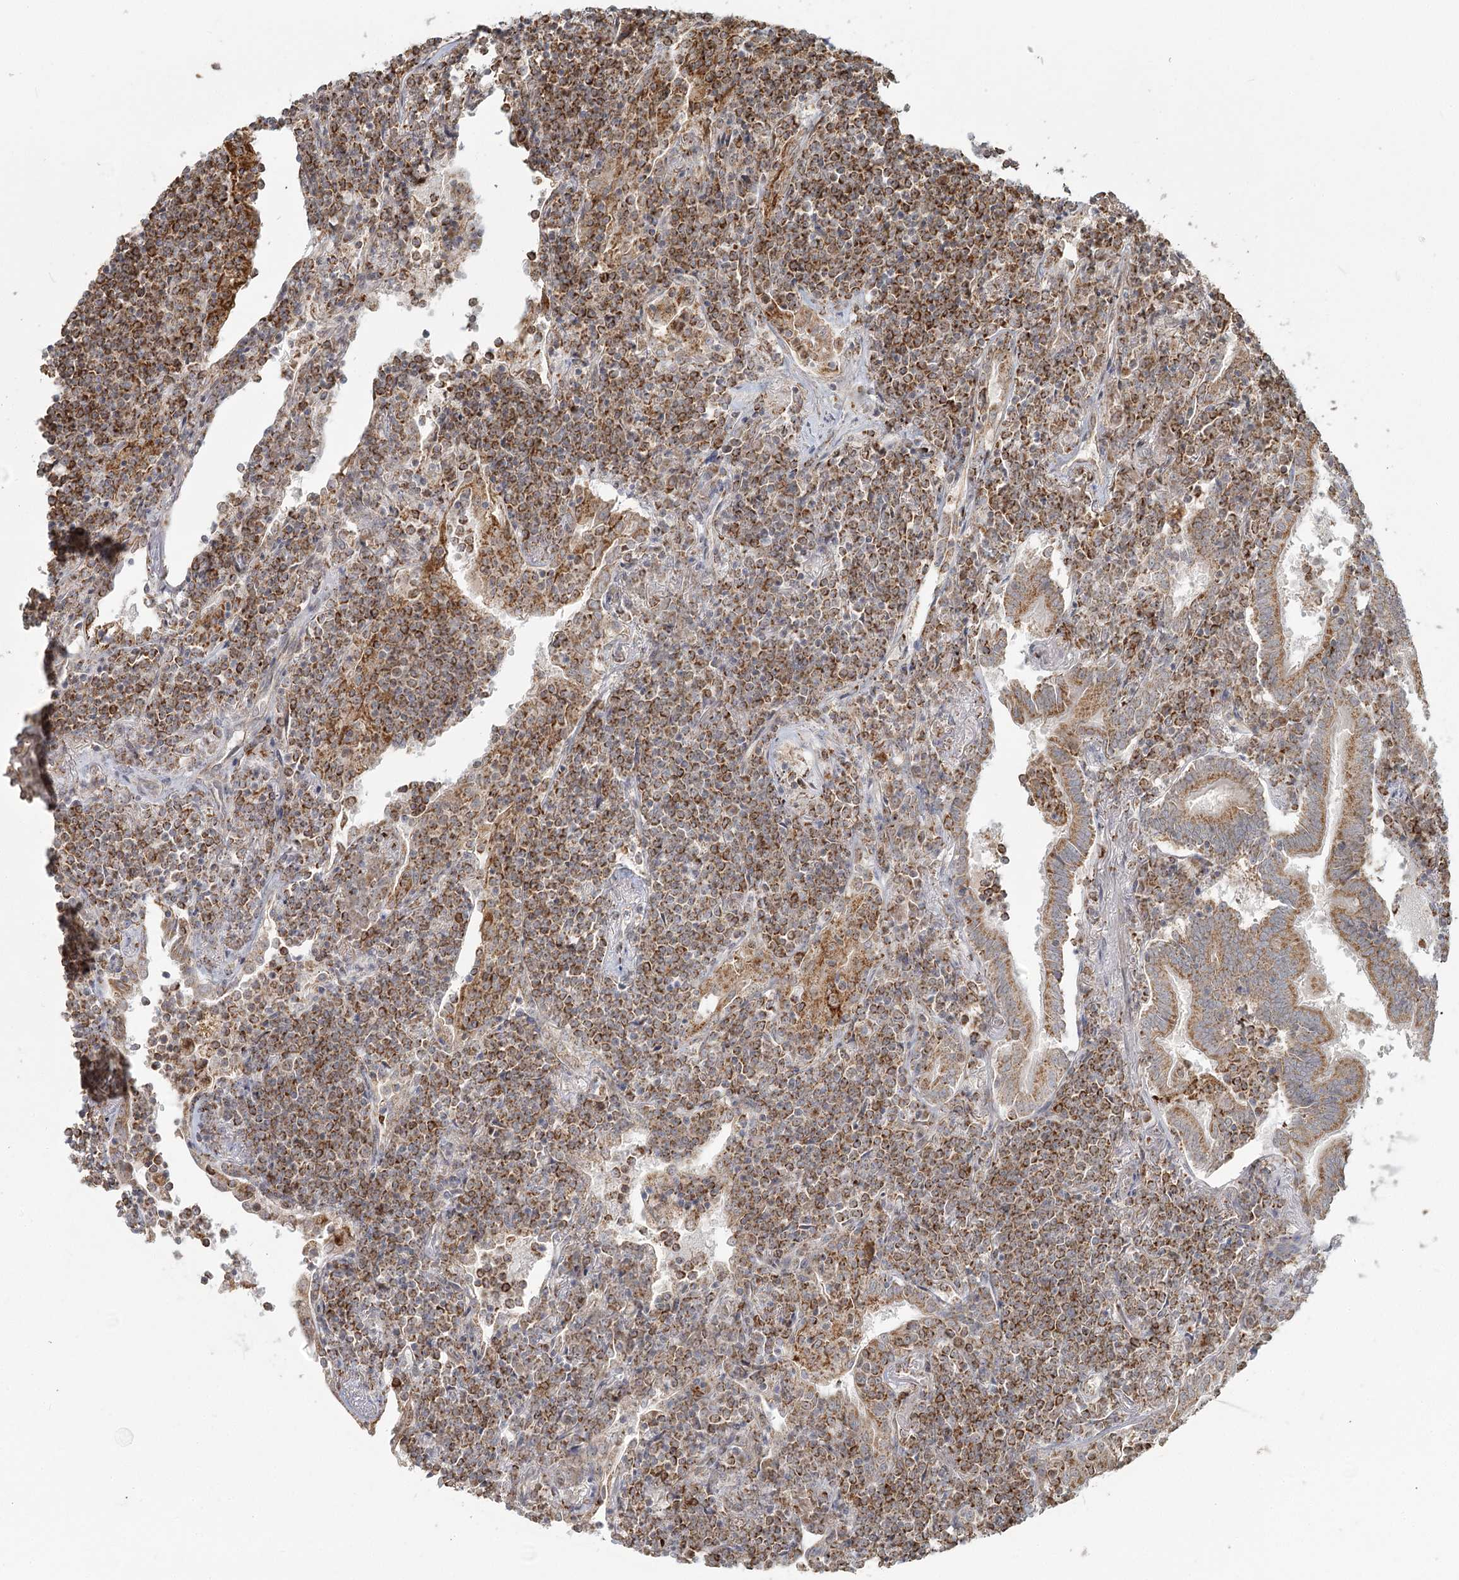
{"staining": {"intensity": "moderate", "quantity": ">75%", "location": "cytoplasmic/membranous"}, "tissue": "lymphoma", "cell_type": "Tumor cells", "image_type": "cancer", "snomed": [{"axis": "morphology", "description": "Malignant lymphoma, non-Hodgkin's type, Low grade"}, {"axis": "topography", "description": "Lung"}], "caption": "Protein staining of lymphoma tissue demonstrates moderate cytoplasmic/membranous expression in approximately >75% of tumor cells. The staining was performed using DAB (3,3'-diaminobenzidine) to visualize the protein expression in brown, while the nuclei were stained in blue with hematoxylin (Magnification: 20x).", "gene": "LACTB", "patient": {"sex": "female", "age": 71}}